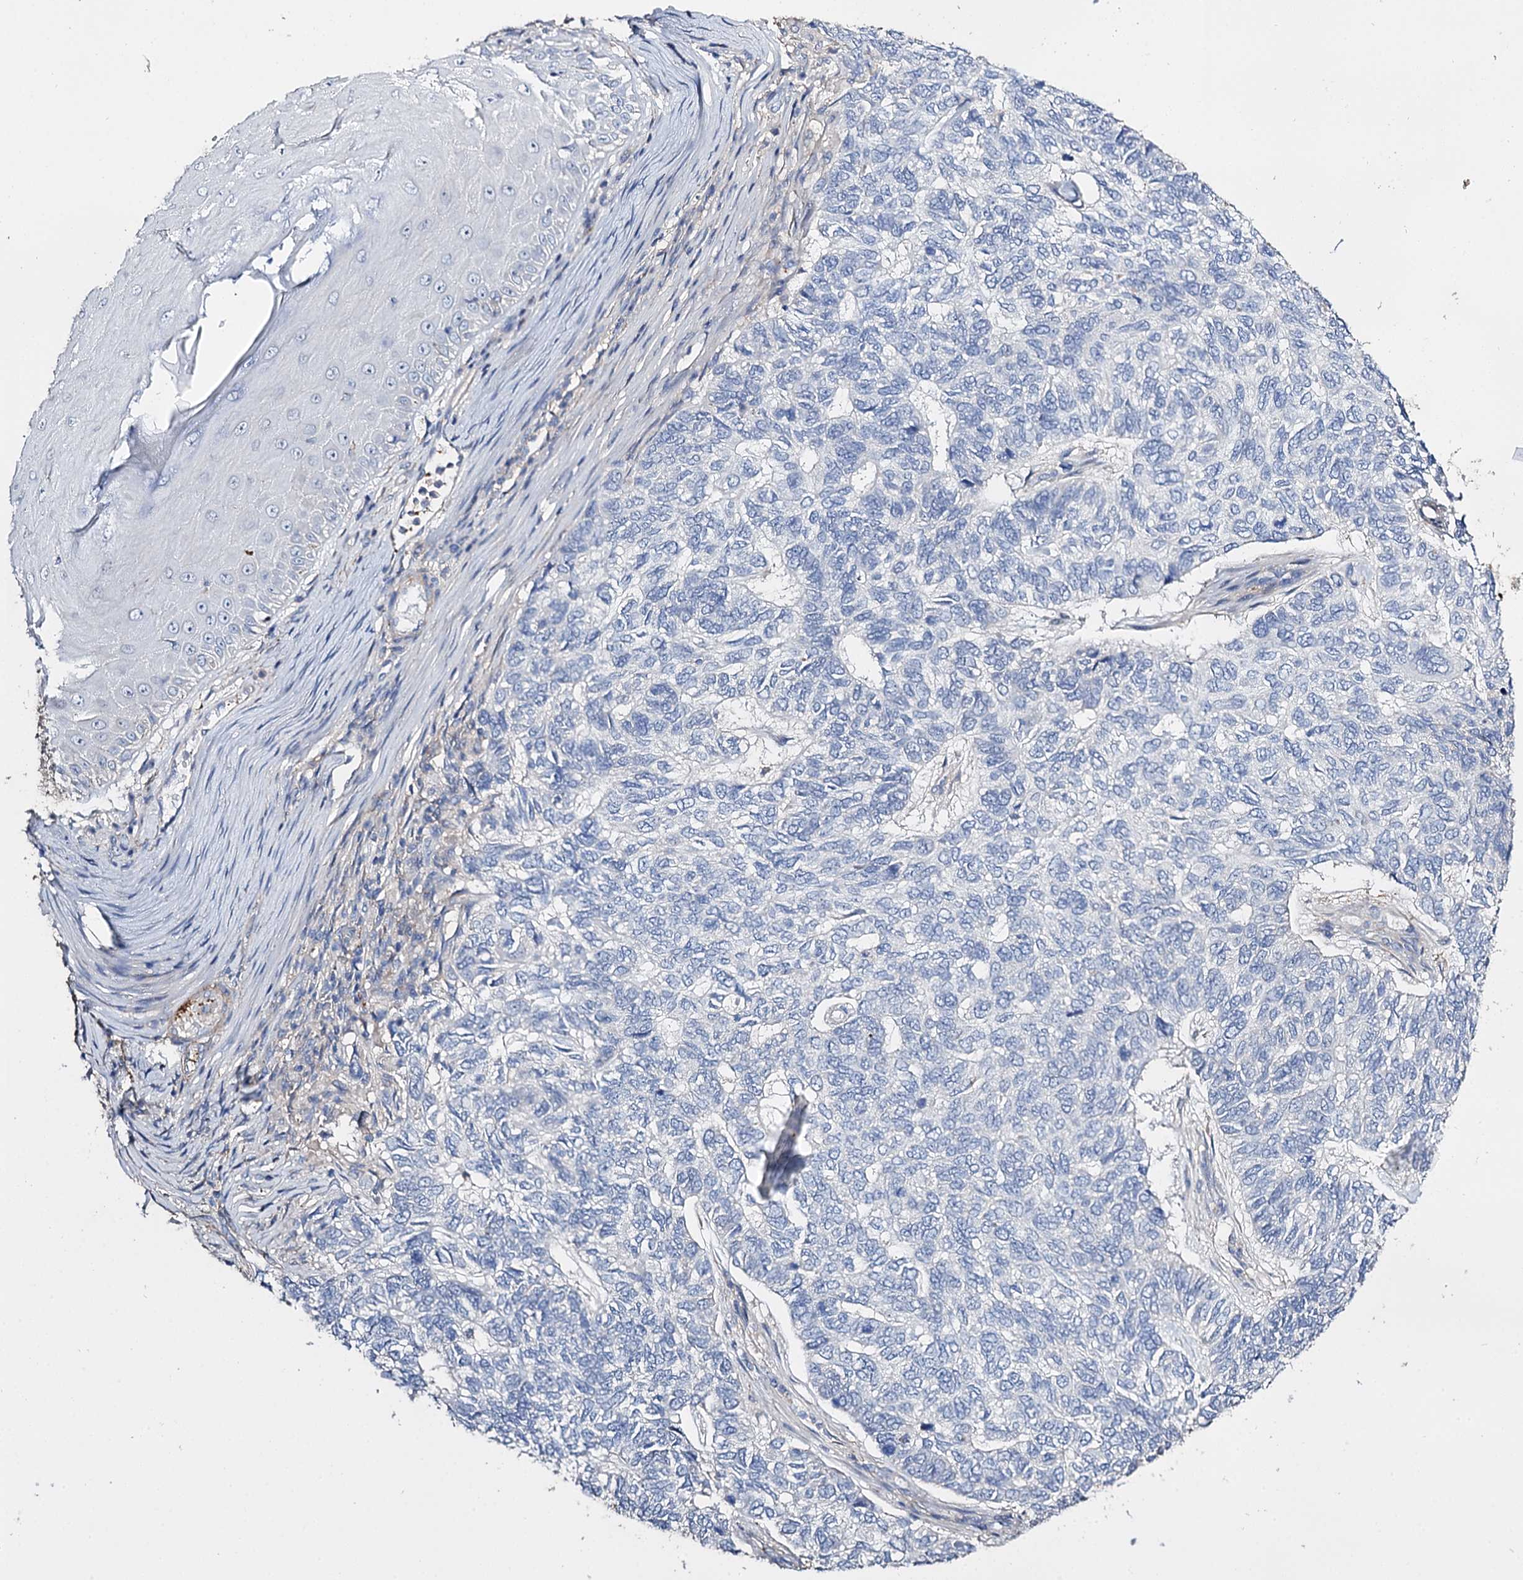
{"staining": {"intensity": "negative", "quantity": "none", "location": "none"}, "tissue": "skin cancer", "cell_type": "Tumor cells", "image_type": "cancer", "snomed": [{"axis": "morphology", "description": "Basal cell carcinoma"}, {"axis": "topography", "description": "Skin"}], "caption": "This is an immunohistochemistry photomicrograph of skin cancer (basal cell carcinoma). There is no positivity in tumor cells.", "gene": "DNAH6", "patient": {"sex": "female", "age": 65}}